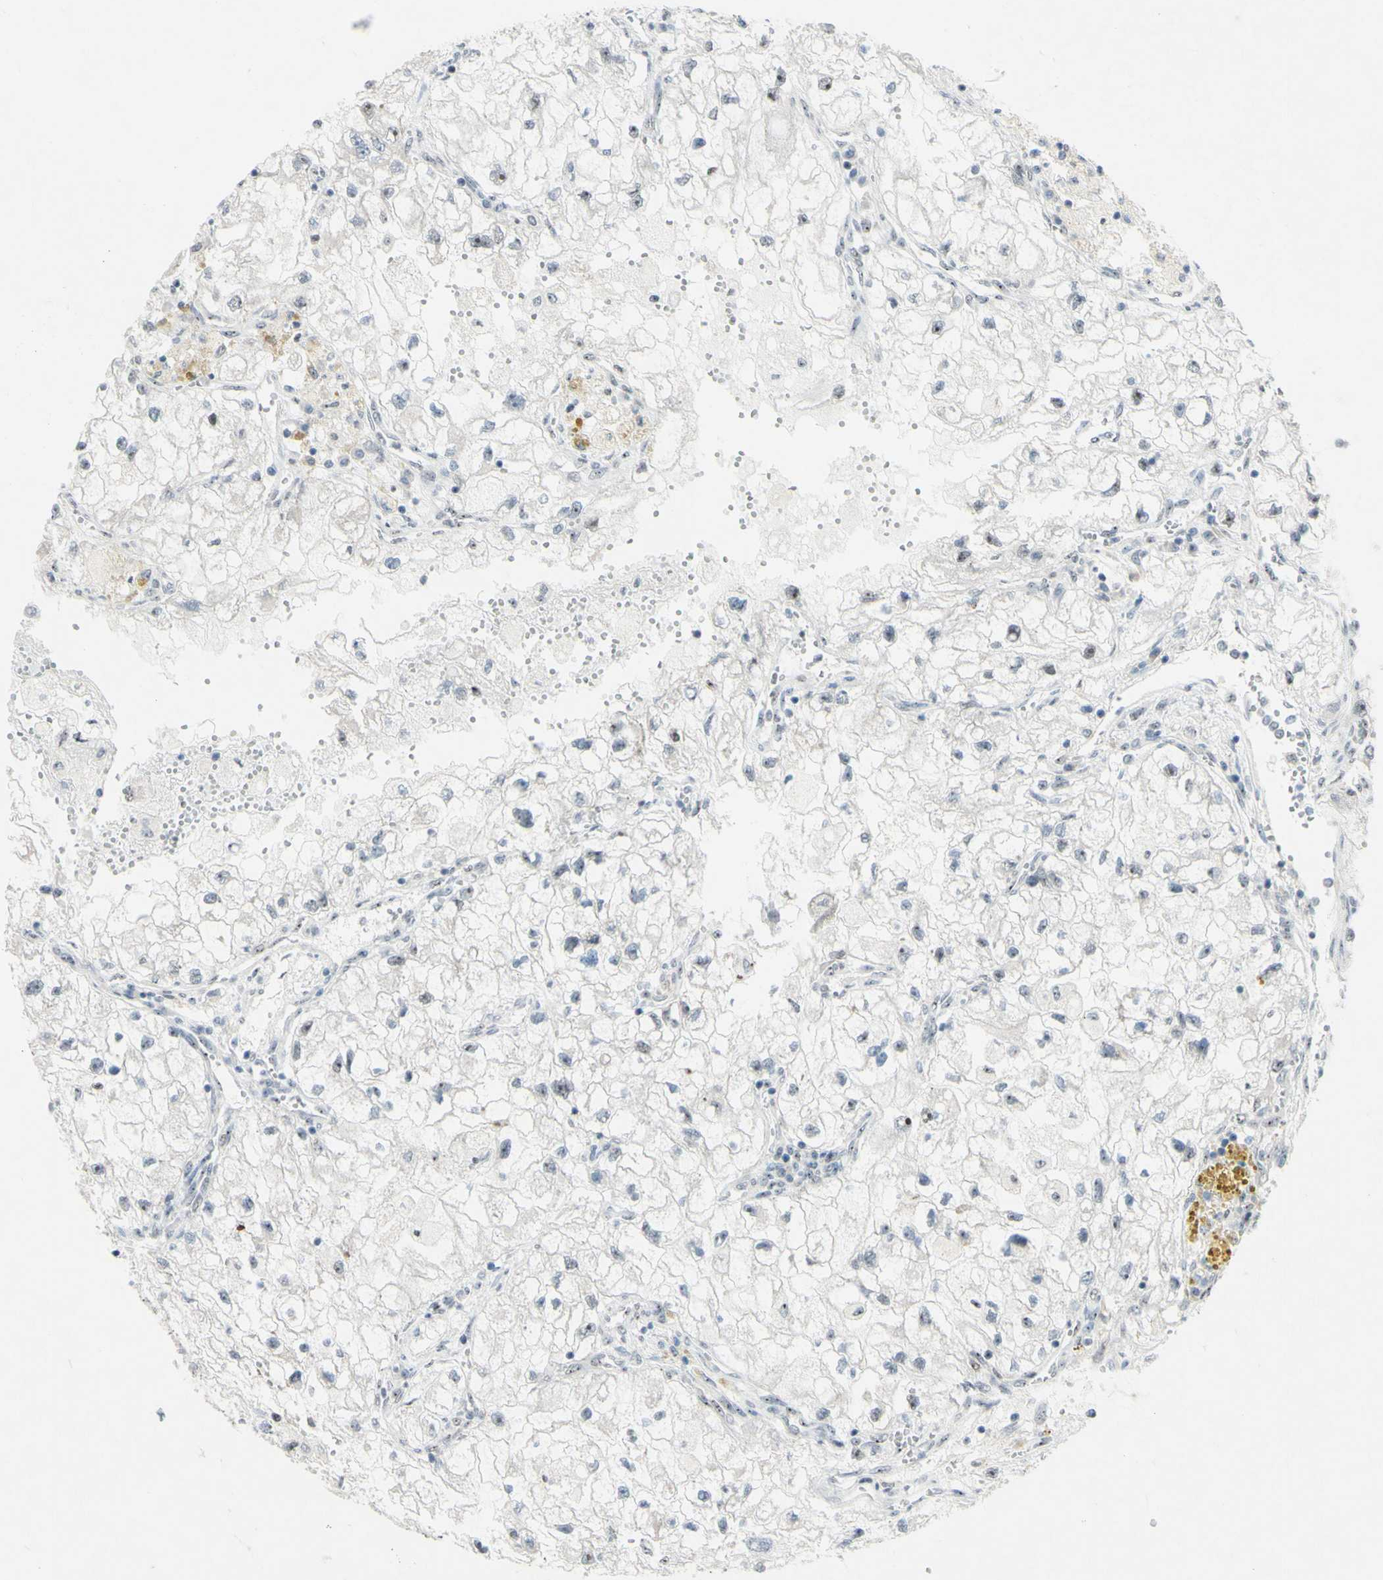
{"staining": {"intensity": "weak", "quantity": "<25%", "location": "nuclear"}, "tissue": "renal cancer", "cell_type": "Tumor cells", "image_type": "cancer", "snomed": [{"axis": "morphology", "description": "Adenocarcinoma, NOS"}, {"axis": "topography", "description": "Kidney"}], "caption": "Photomicrograph shows no protein expression in tumor cells of renal cancer (adenocarcinoma) tissue.", "gene": "POLR1A", "patient": {"sex": "female", "age": 70}}